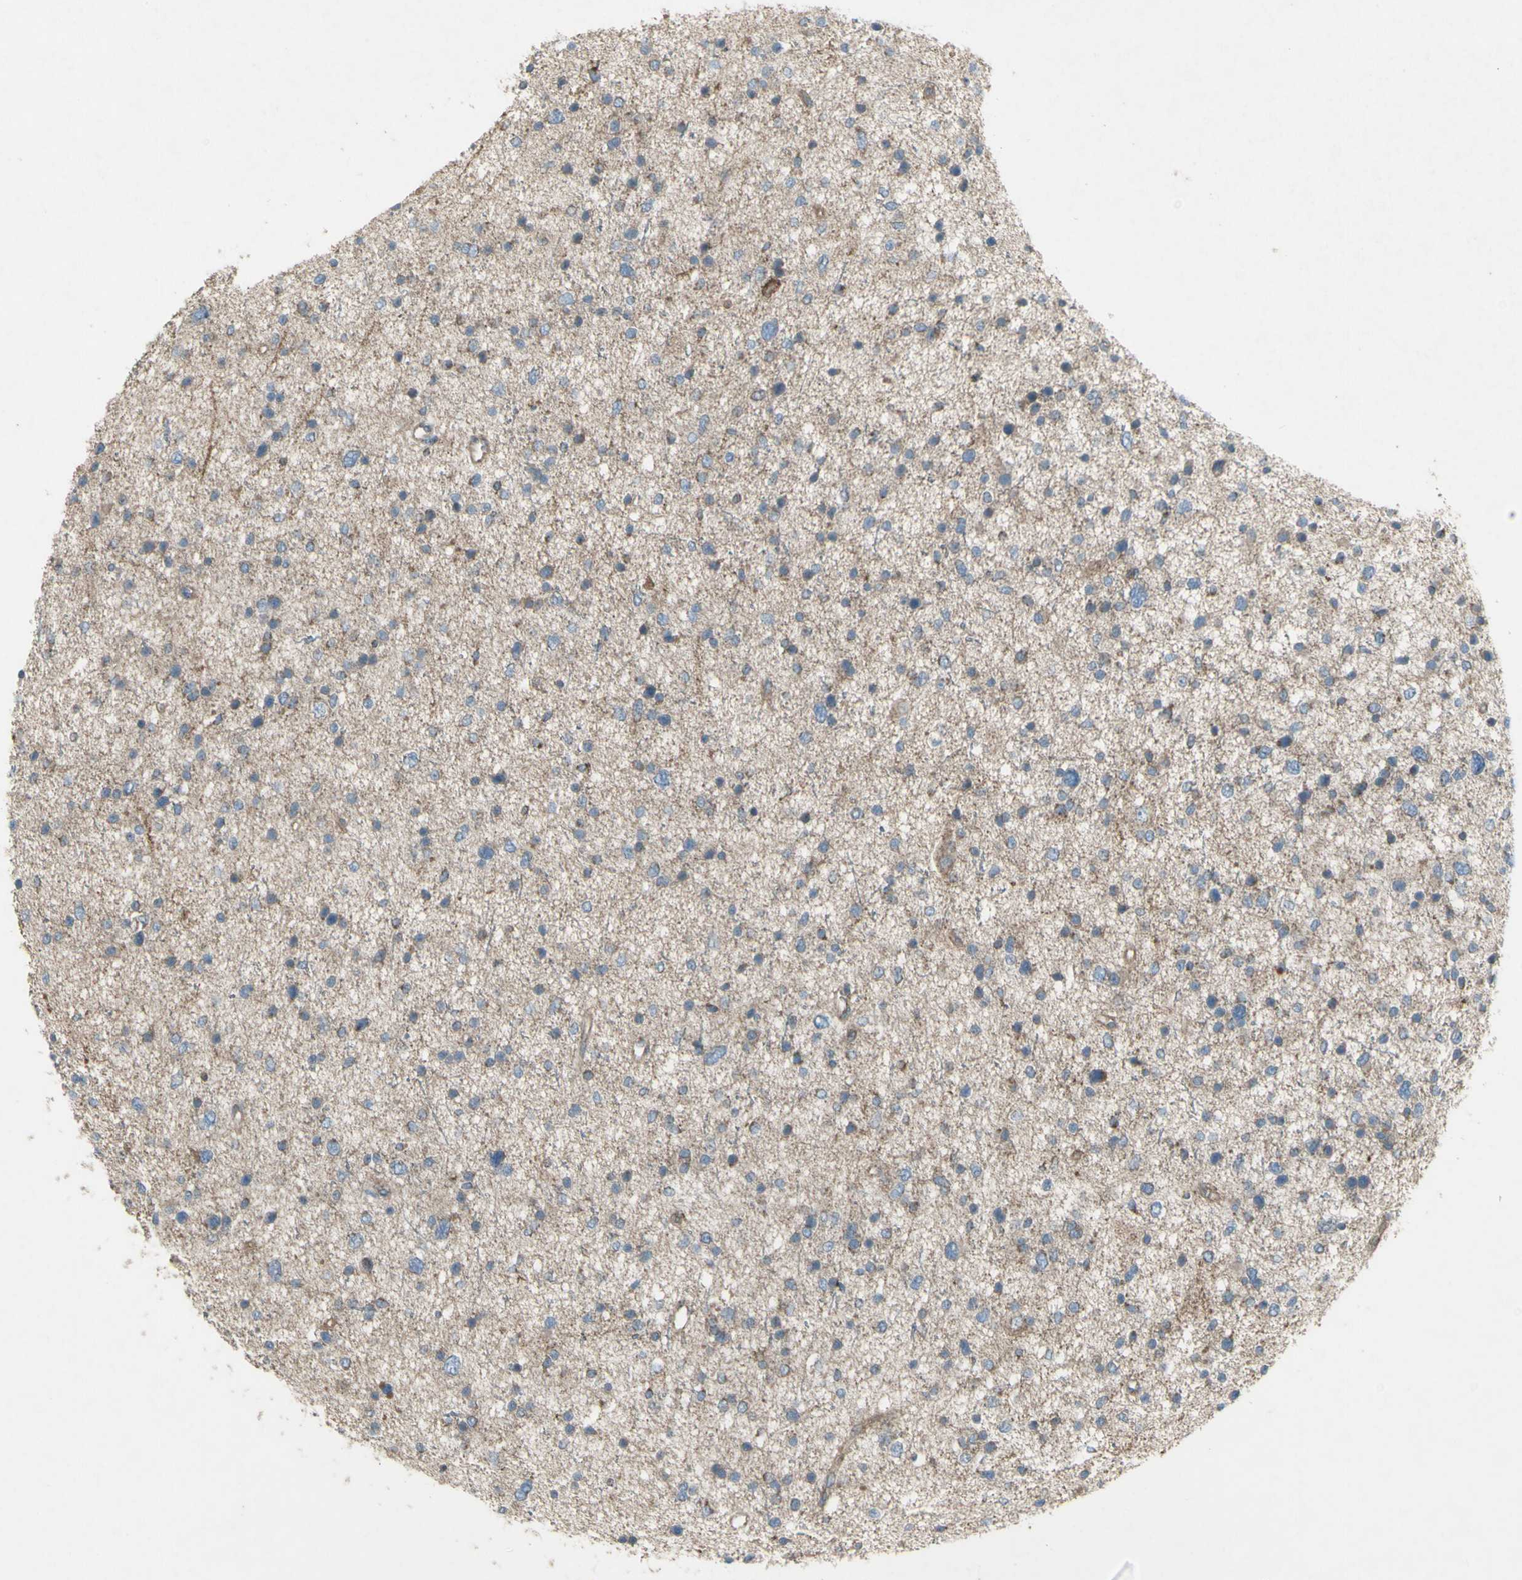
{"staining": {"intensity": "negative", "quantity": "none", "location": "none"}, "tissue": "glioma", "cell_type": "Tumor cells", "image_type": "cancer", "snomed": [{"axis": "morphology", "description": "Glioma, malignant, Low grade"}, {"axis": "topography", "description": "Brain"}], "caption": "DAB immunohistochemical staining of human glioma reveals no significant expression in tumor cells.", "gene": "SHC1", "patient": {"sex": "female", "age": 37}}